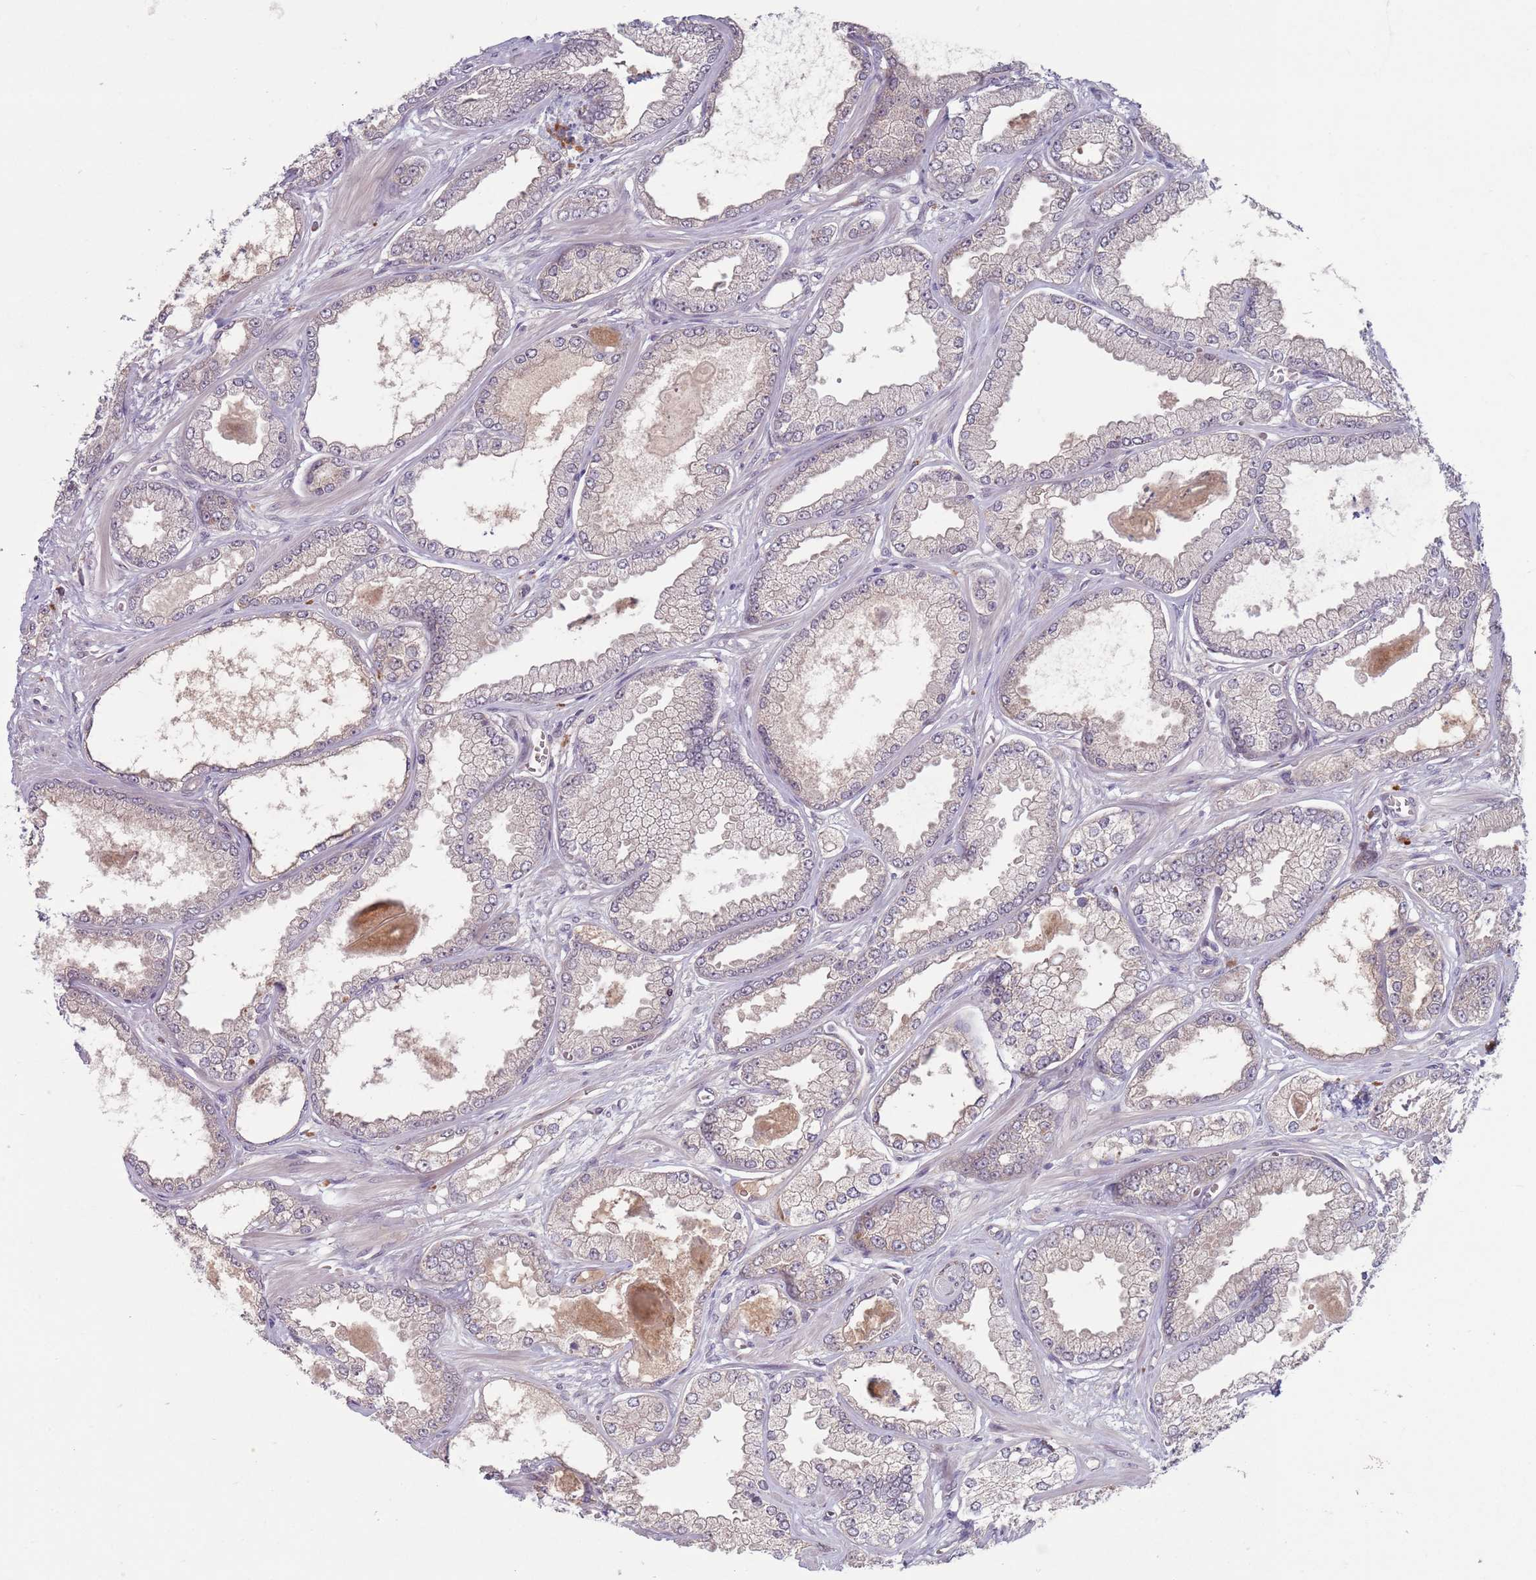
{"staining": {"intensity": "negative", "quantity": "none", "location": "none"}, "tissue": "prostate cancer", "cell_type": "Tumor cells", "image_type": "cancer", "snomed": [{"axis": "morphology", "description": "Adenocarcinoma, Low grade"}, {"axis": "topography", "description": "Prostate"}], "caption": "Micrograph shows no significant protein expression in tumor cells of prostate cancer (low-grade adenocarcinoma).", "gene": "TYW1", "patient": {"sex": "male", "age": 64}}